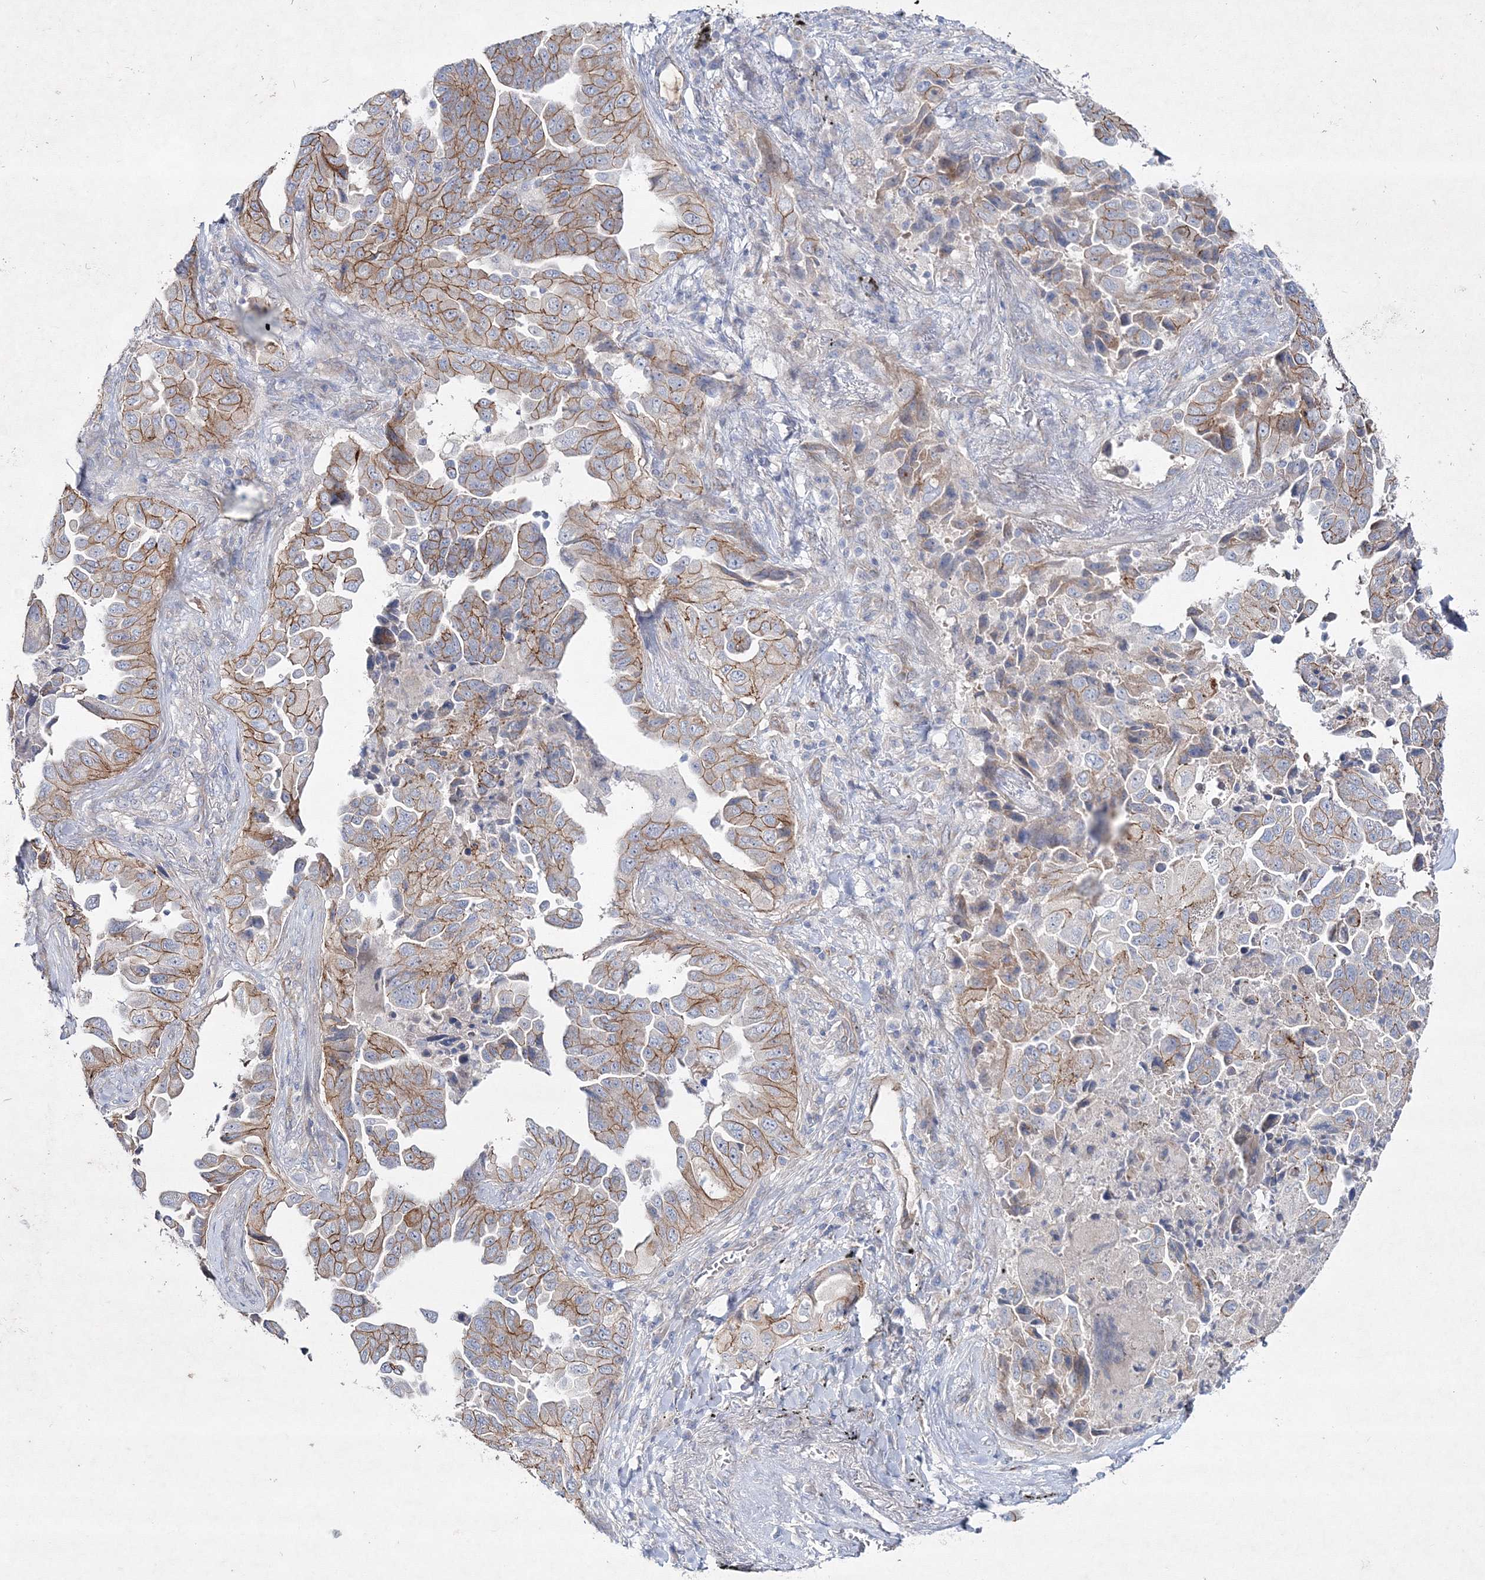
{"staining": {"intensity": "moderate", "quantity": "25%-75%", "location": "cytoplasmic/membranous"}, "tissue": "lung cancer", "cell_type": "Tumor cells", "image_type": "cancer", "snomed": [{"axis": "morphology", "description": "Adenocarcinoma, NOS"}, {"axis": "topography", "description": "Lung"}], "caption": "Human lung cancer (adenocarcinoma) stained for a protein (brown) reveals moderate cytoplasmic/membranous positive positivity in approximately 25%-75% of tumor cells.", "gene": "NAA40", "patient": {"sex": "female", "age": 51}}